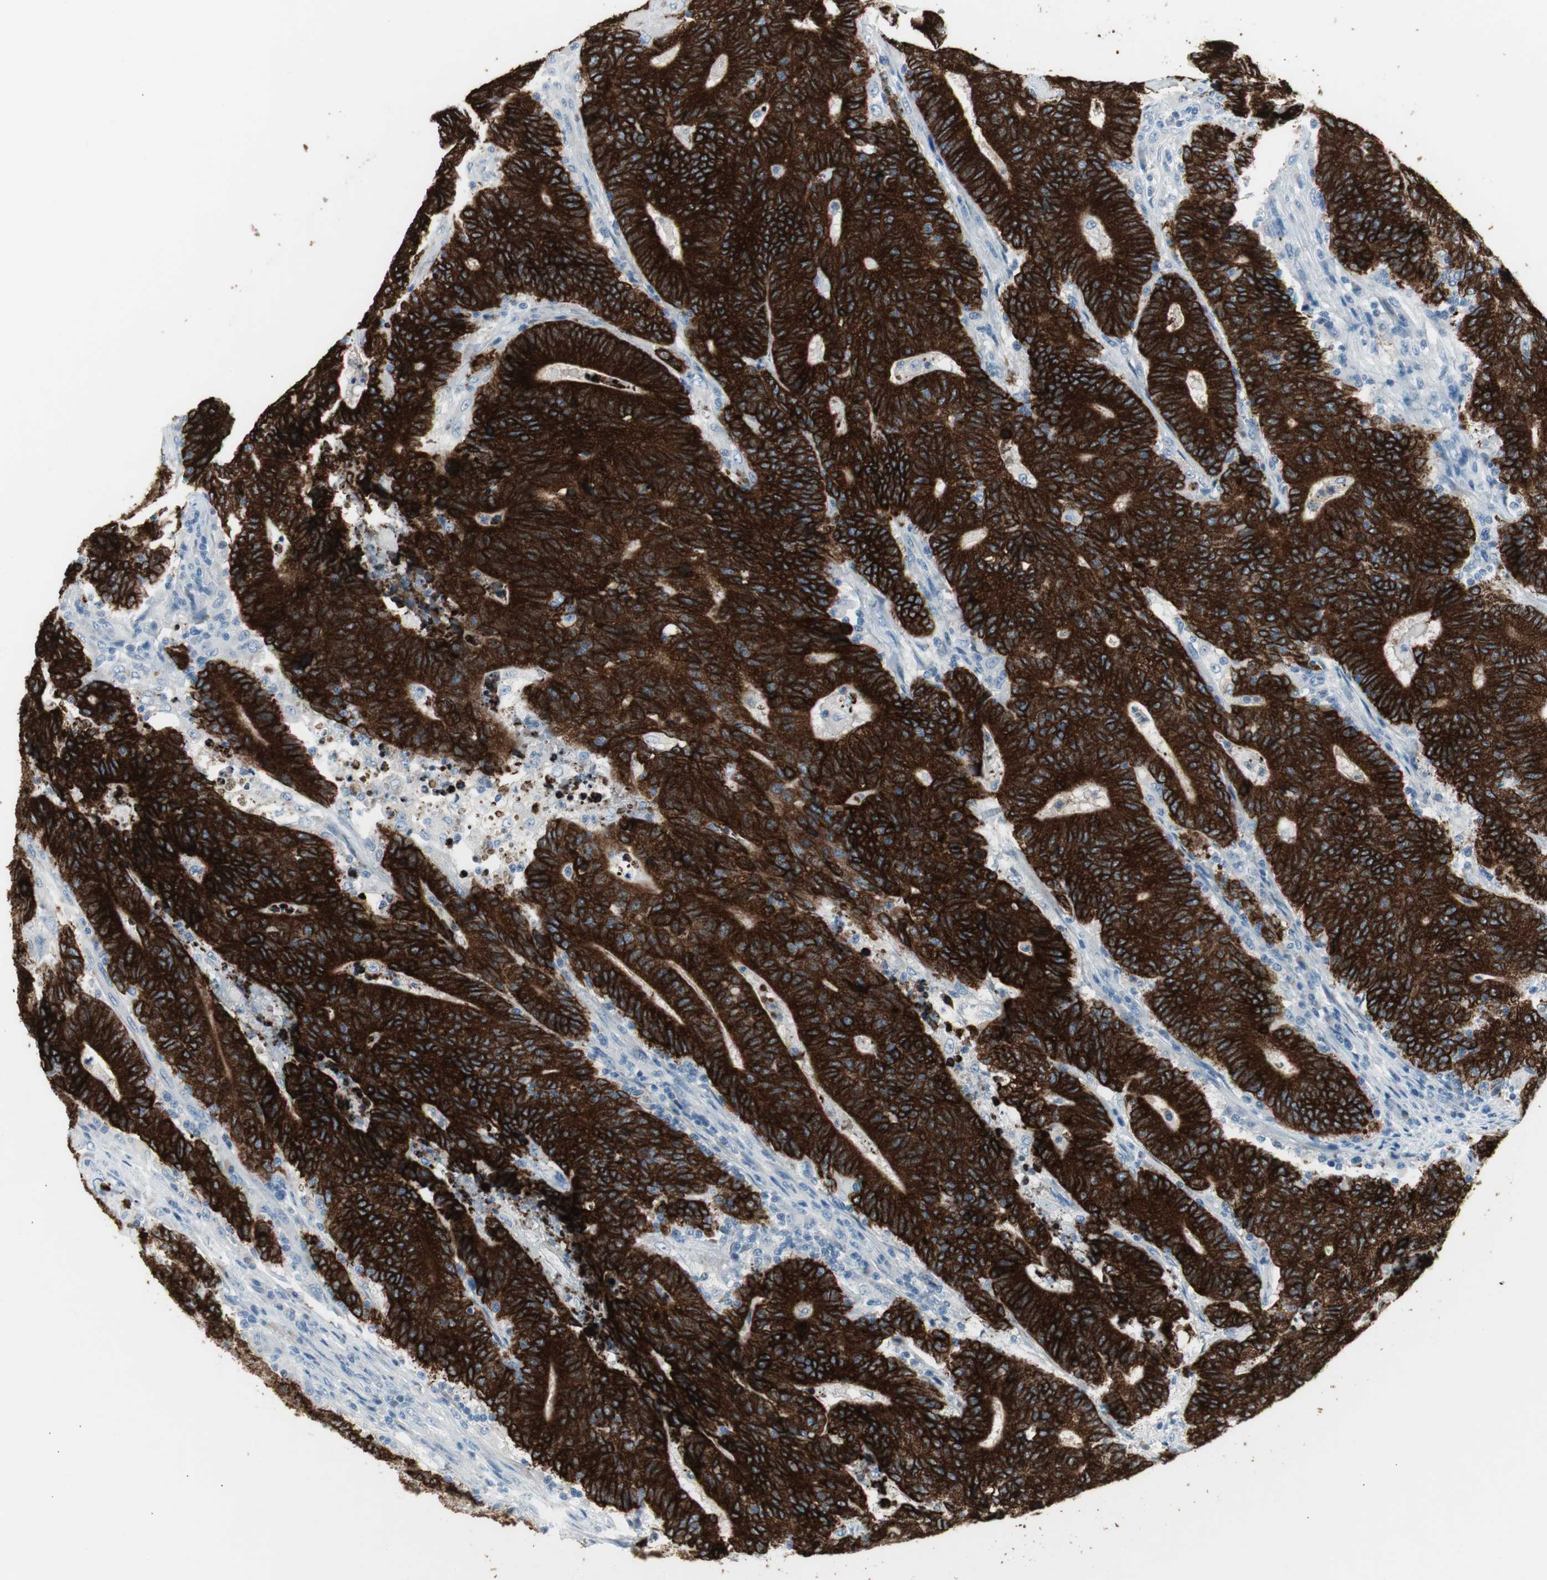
{"staining": {"intensity": "strong", "quantity": ">75%", "location": "cytoplasmic/membranous"}, "tissue": "colorectal cancer", "cell_type": "Tumor cells", "image_type": "cancer", "snomed": [{"axis": "morphology", "description": "Normal tissue, NOS"}, {"axis": "morphology", "description": "Adenocarcinoma, NOS"}, {"axis": "topography", "description": "Colon"}], "caption": "Immunohistochemistry (IHC) staining of colorectal adenocarcinoma, which demonstrates high levels of strong cytoplasmic/membranous expression in about >75% of tumor cells indicating strong cytoplasmic/membranous protein positivity. The staining was performed using DAB (brown) for protein detection and nuclei were counterstained in hematoxylin (blue).", "gene": "AGR2", "patient": {"sex": "female", "age": 75}}